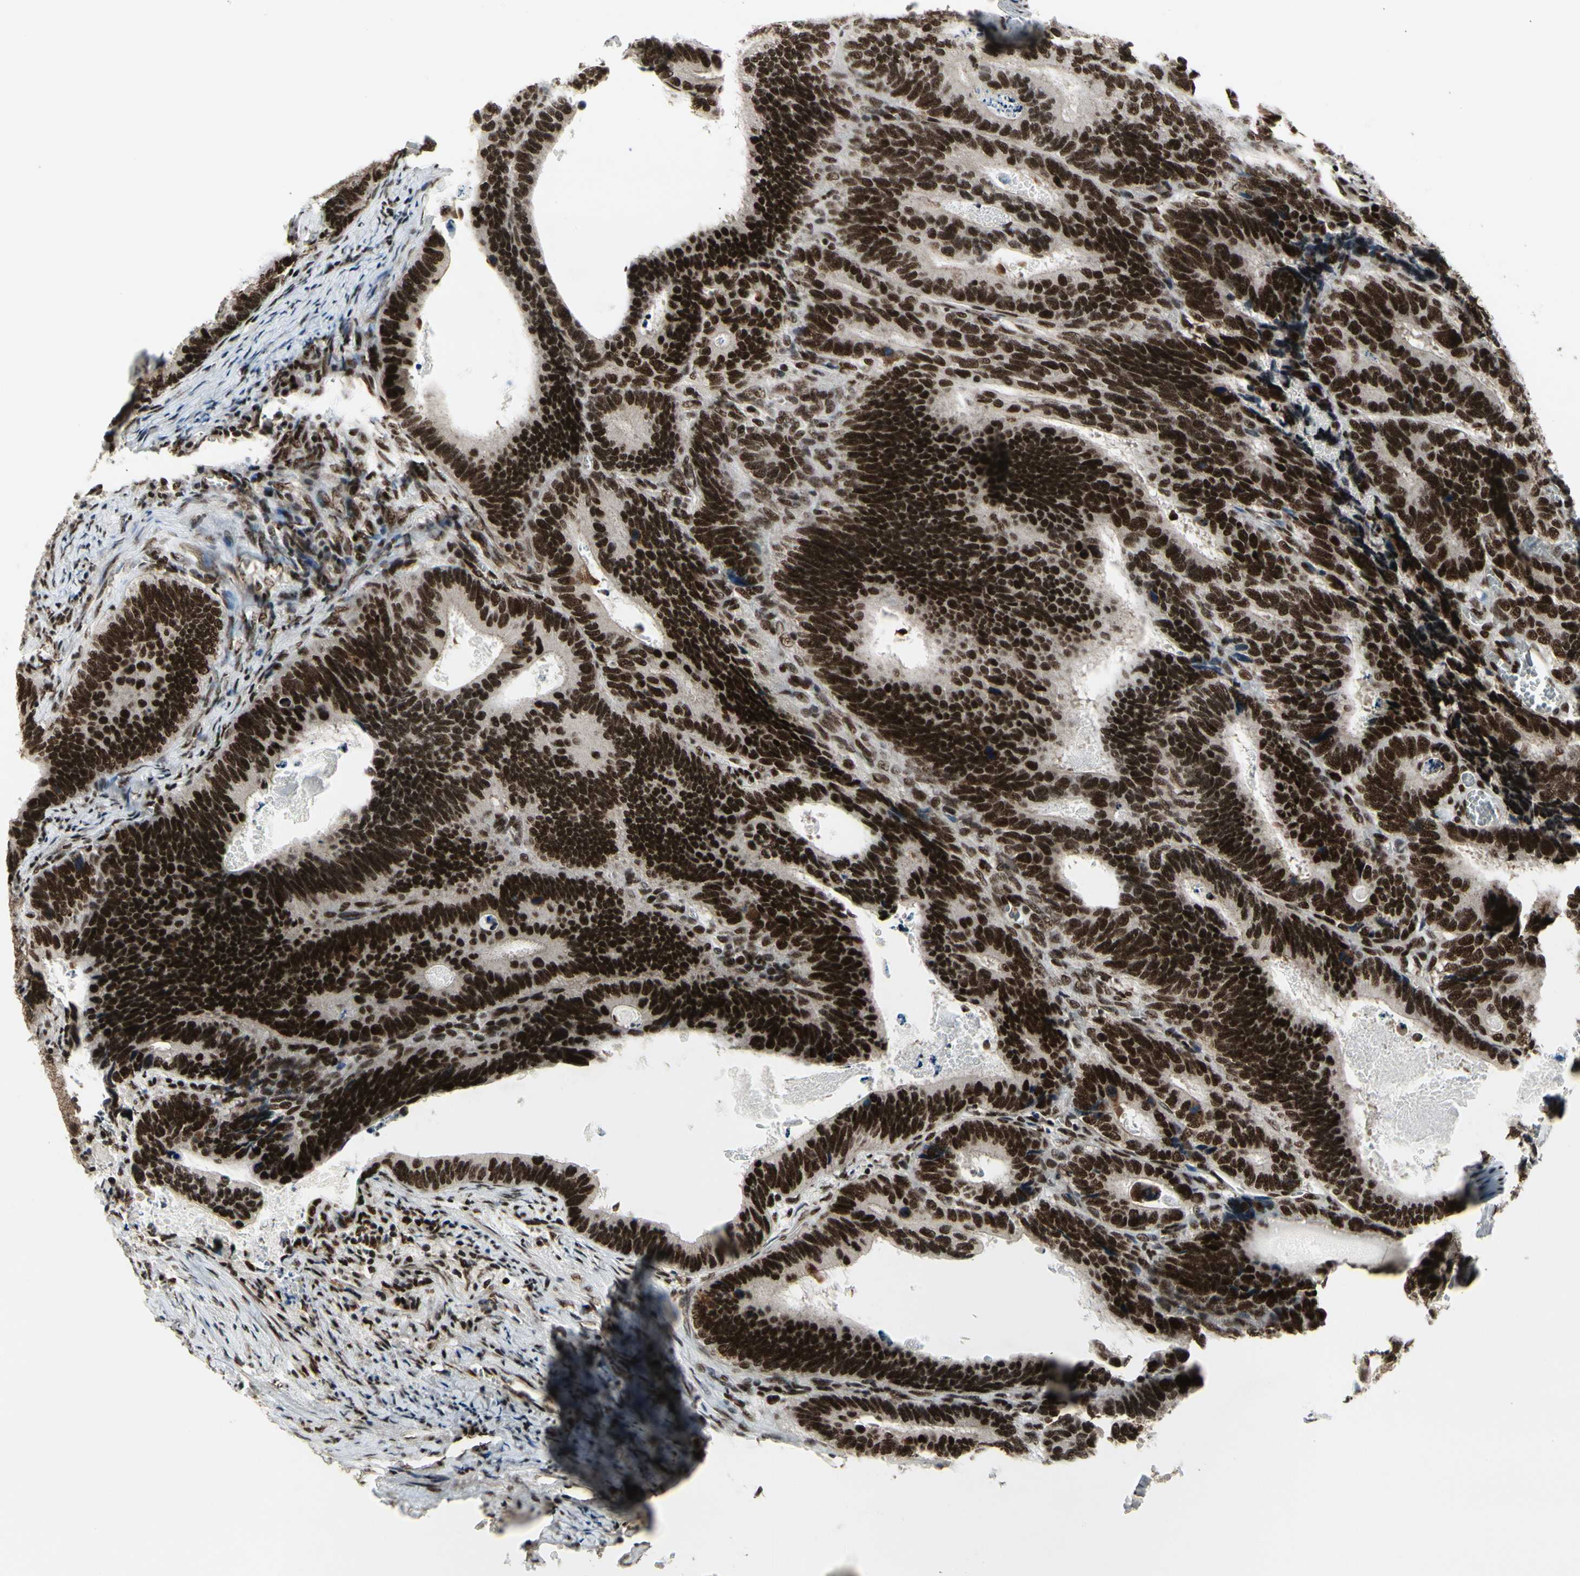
{"staining": {"intensity": "strong", "quantity": ">75%", "location": "nuclear"}, "tissue": "colorectal cancer", "cell_type": "Tumor cells", "image_type": "cancer", "snomed": [{"axis": "morphology", "description": "Adenocarcinoma, NOS"}, {"axis": "topography", "description": "Colon"}], "caption": "The micrograph exhibits staining of colorectal cancer (adenocarcinoma), revealing strong nuclear protein staining (brown color) within tumor cells.", "gene": "SRSF11", "patient": {"sex": "male", "age": 72}}